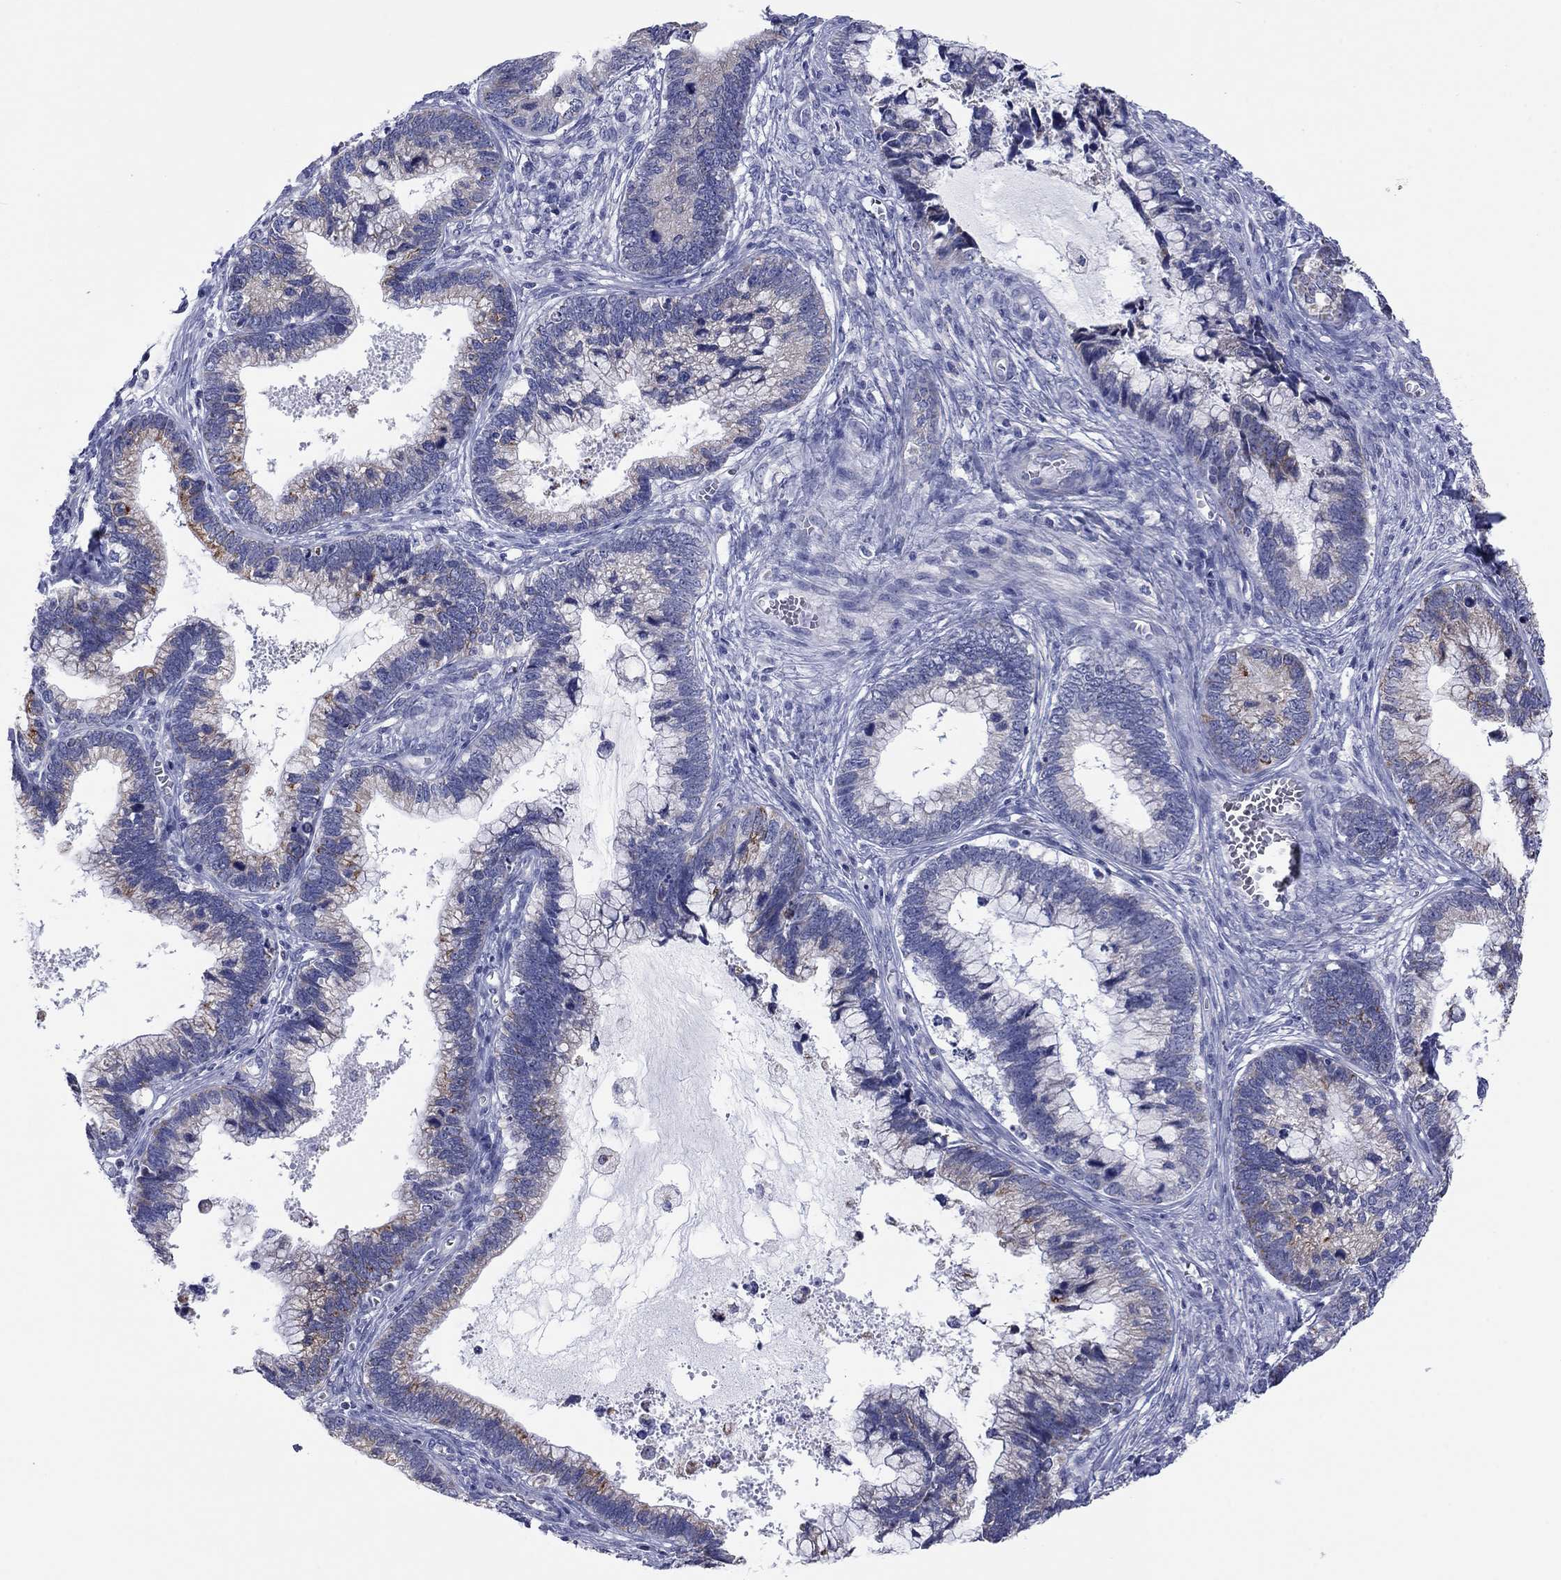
{"staining": {"intensity": "moderate", "quantity": "<25%", "location": "cytoplasmic/membranous"}, "tissue": "cervical cancer", "cell_type": "Tumor cells", "image_type": "cancer", "snomed": [{"axis": "morphology", "description": "Adenocarcinoma, NOS"}, {"axis": "topography", "description": "Cervix"}], "caption": "This image demonstrates cervical adenocarcinoma stained with immunohistochemistry (IHC) to label a protein in brown. The cytoplasmic/membranous of tumor cells show moderate positivity for the protein. Nuclei are counter-stained blue.", "gene": "MGST3", "patient": {"sex": "female", "age": 44}}